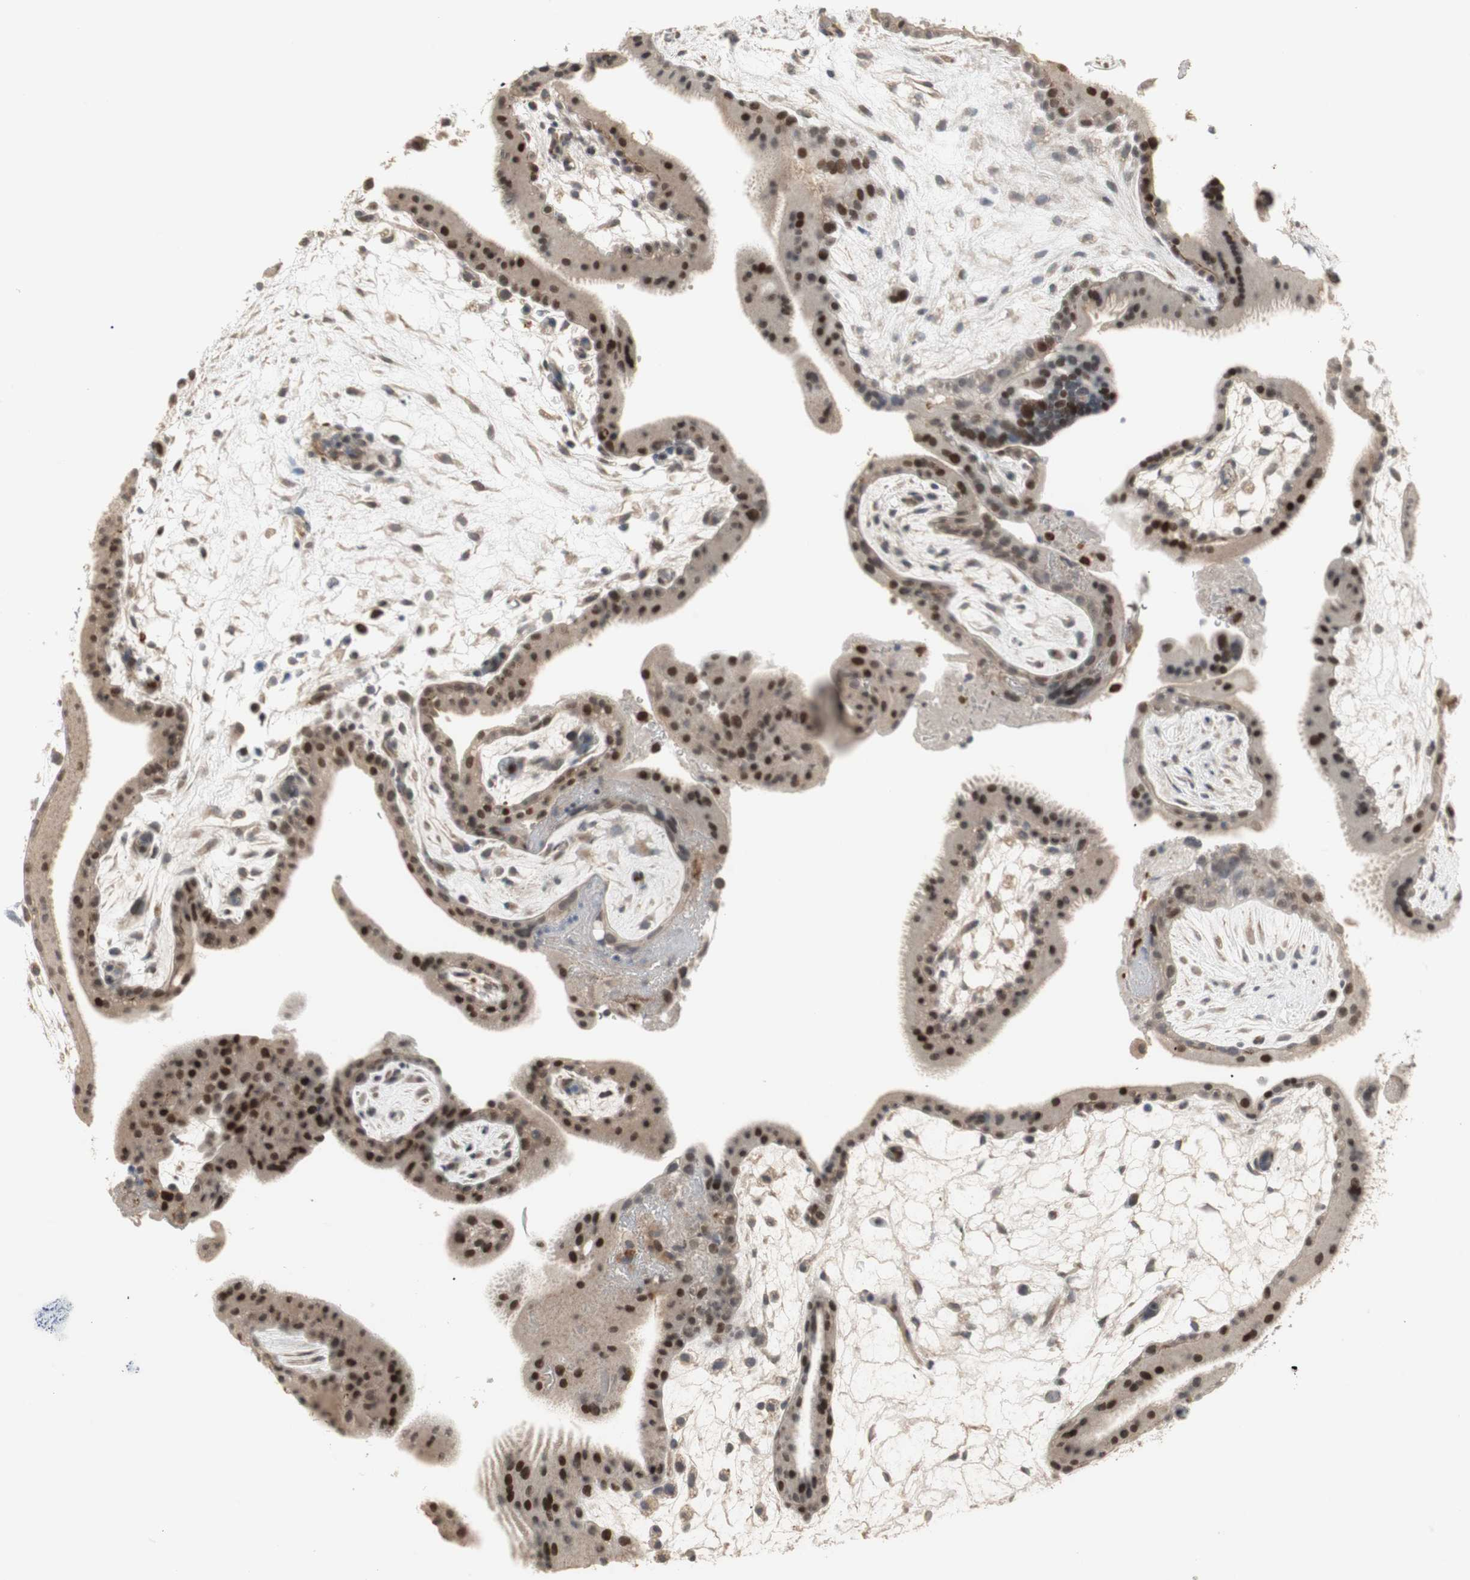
{"staining": {"intensity": "strong", "quantity": ">75%", "location": "nuclear"}, "tissue": "placenta", "cell_type": "Trophoblastic cells", "image_type": "normal", "snomed": [{"axis": "morphology", "description": "Normal tissue, NOS"}, {"axis": "topography", "description": "Placenta"}], "caption": "Trophoblastic cells exhibit strong nuclear positivity in about >75% of cells in unremarkable placenta. The staining is performed using DAB (3,3'-diaminobenzidine) brown chromogen to label protein expression. The nuclei are counter-stained blue using hematoxylin.", "gene": "SNX4", "patient": {"sex": "female", "age": 19}}